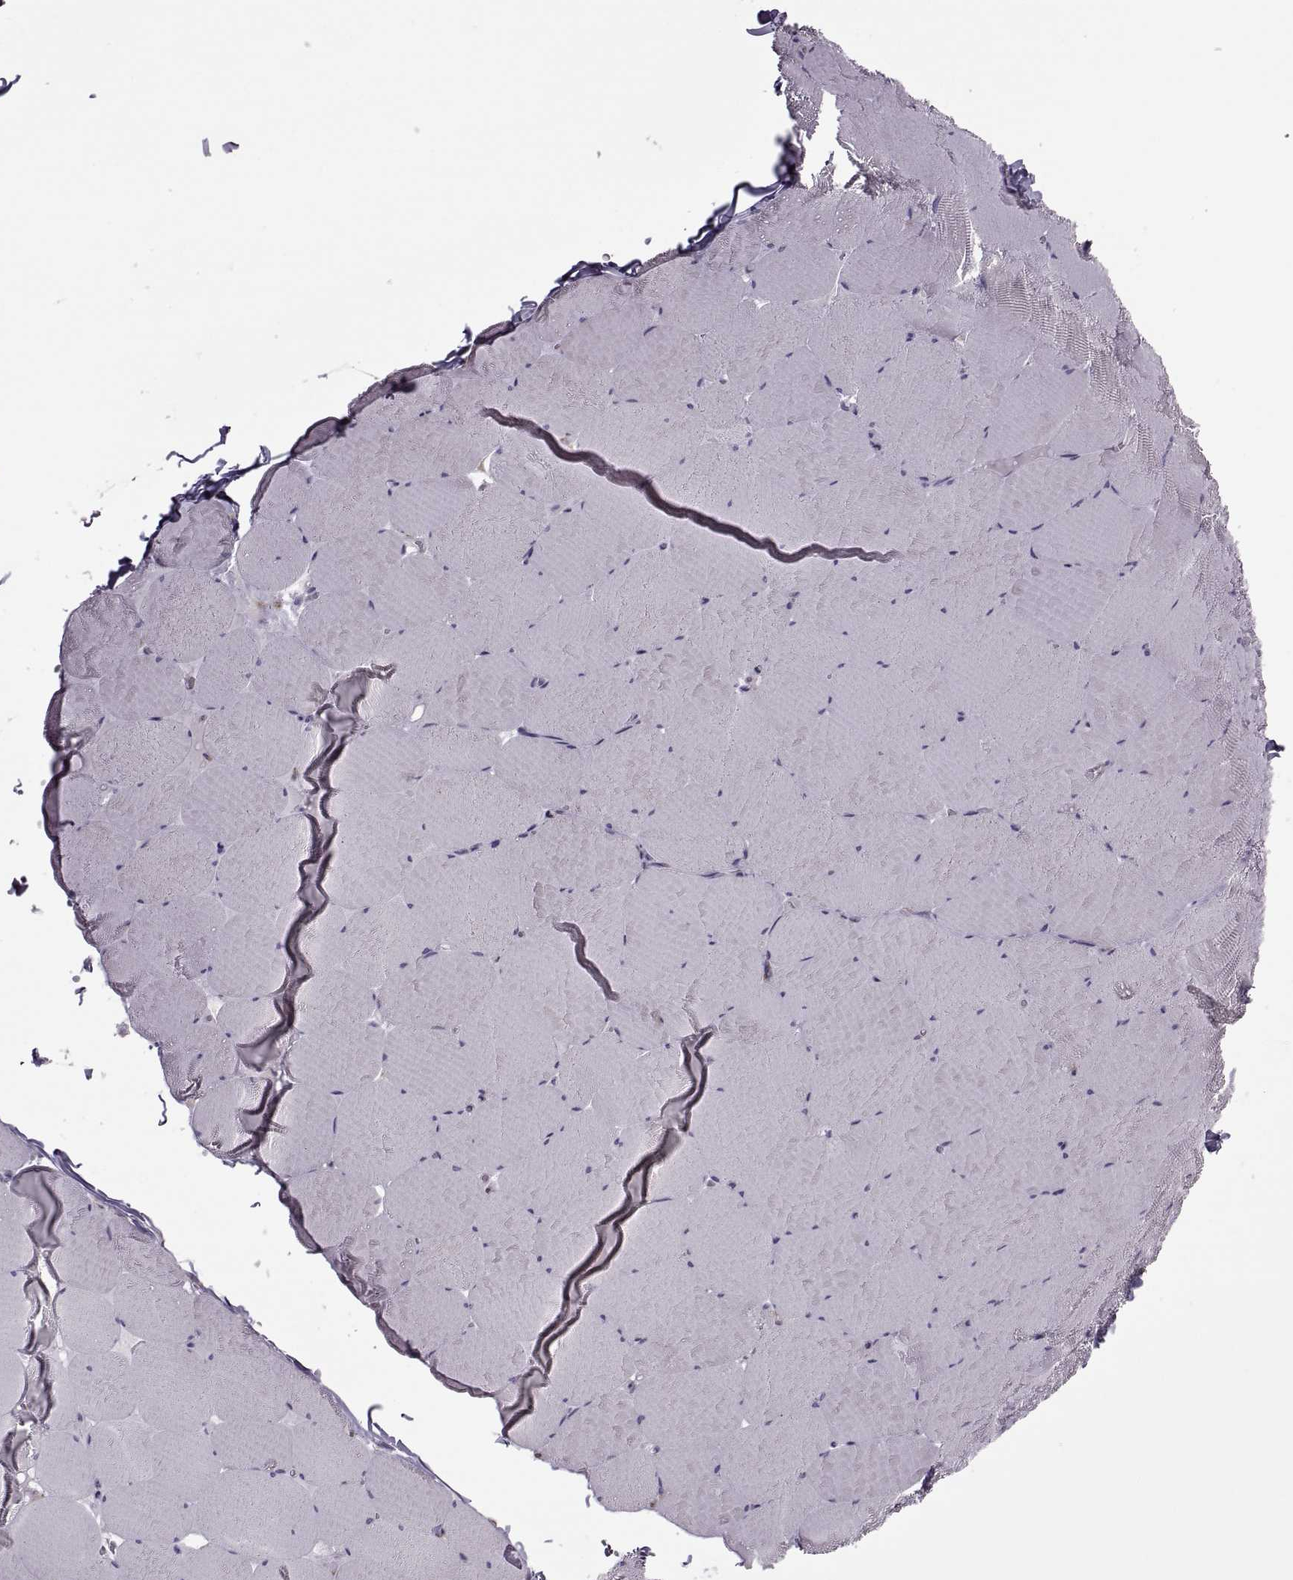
{"staining": {"intensity": "negative", "quantity": "none", "location": "none"}, "tissue": "skeletal muscle", "cell_type": "Myocytes", "image_type": "normal", "snomed": [{"axis": "morphology", "description": "Normal tissue, NOS"}, {"axis": "morphology", "description": "Malignant melanoma, Metastatic site"}, {"axis": "topography", "description": "Skeletal muscle"}], "caption": "Histopathology image shows no protein staining in myocytes of normal skeletal muscle.", "gene": "LETM2", "patient": {"sex": "male", "age": 50}}